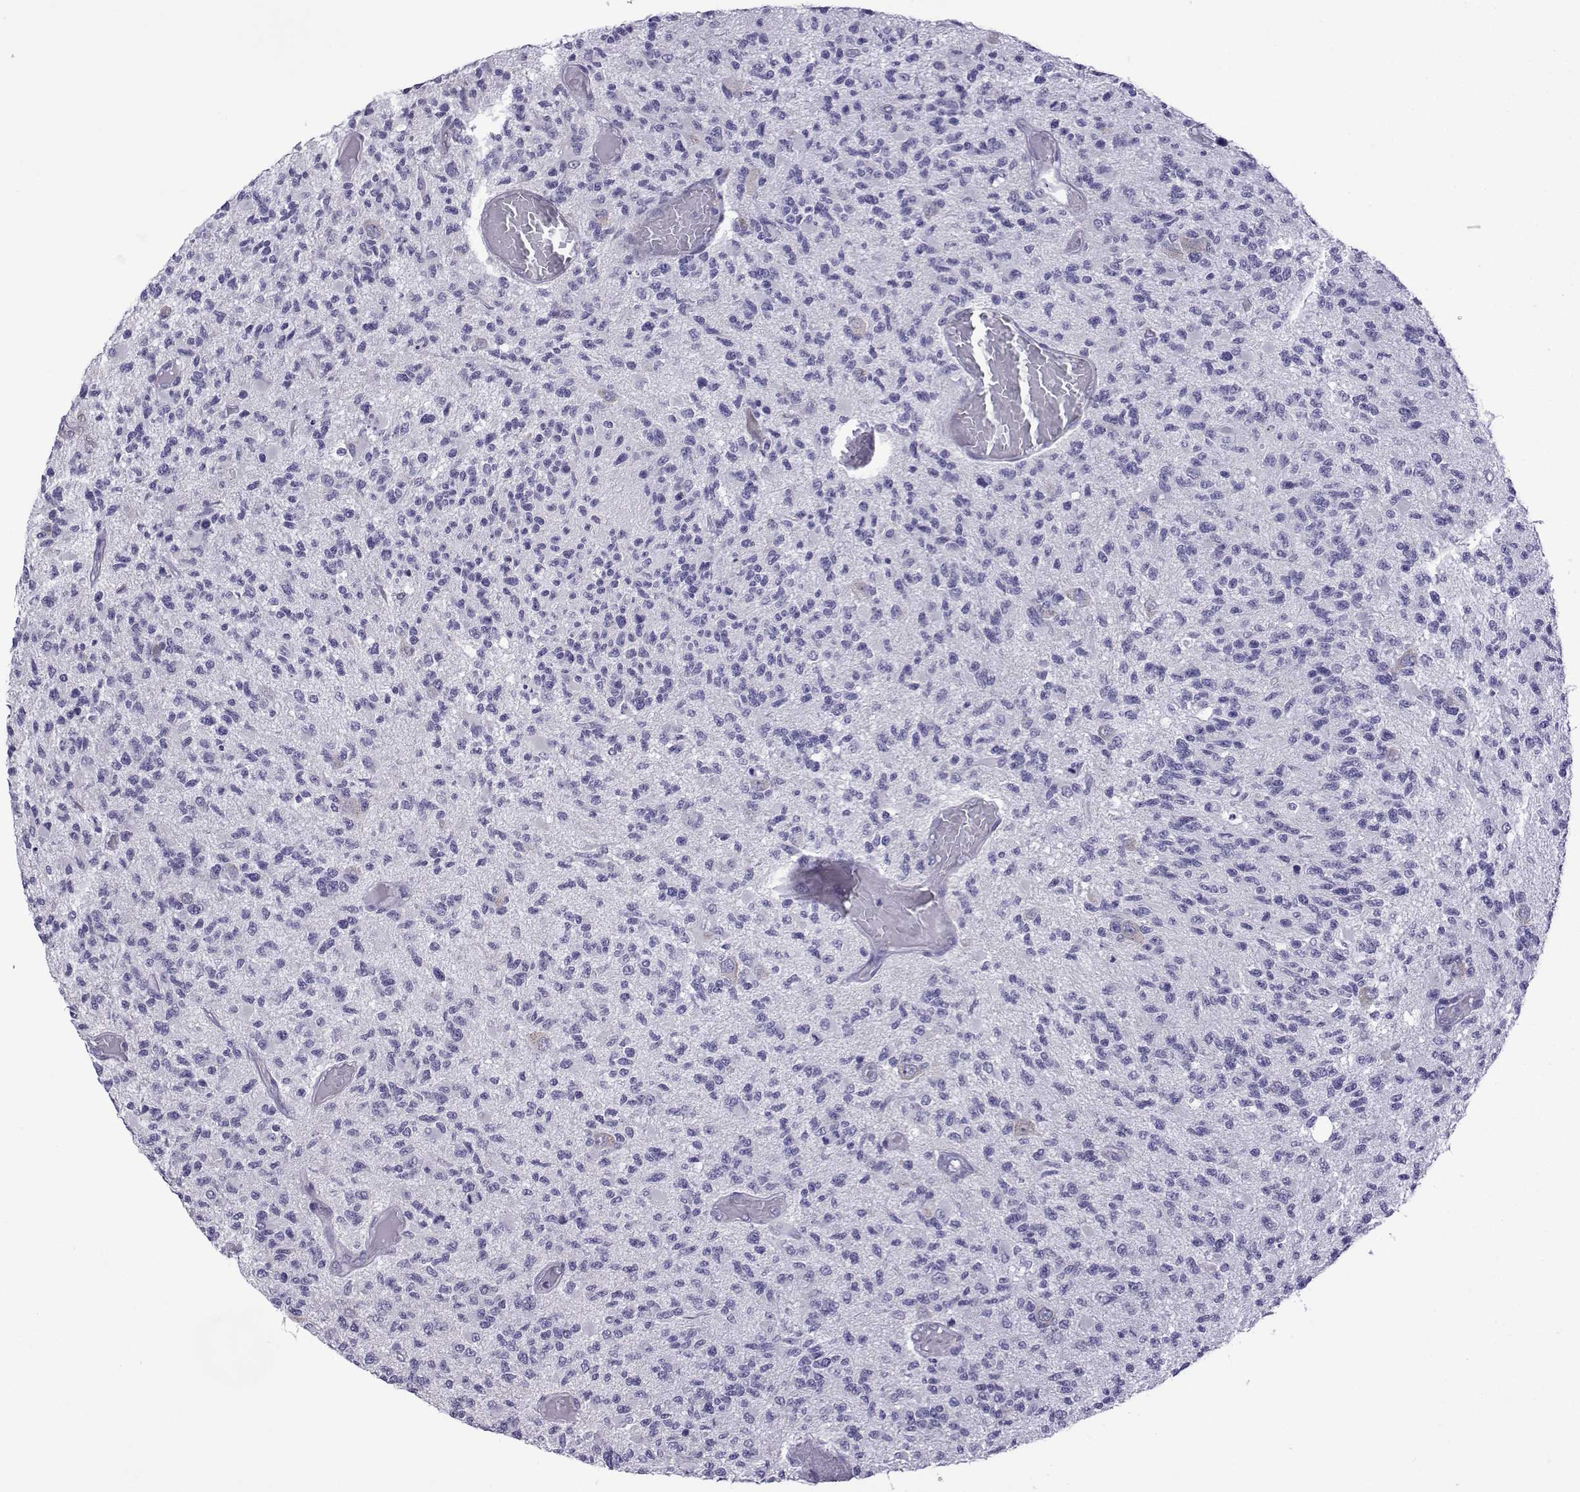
{"staining": {"intensity": "negative", "quantity": "none", "location": "none"}, "tissue": "glioma", "cell_type": "Tumor cells", "image_type": "cancer", "snomed": [{"axis": "morphology", "description": "Glioma, malignant, High grade"}, {"axis": "topography", "description": "Brain"}], "caption": "IHC image of human glioma stained for a protein (brown), which demonstrates no expression in tumor cells.", "gene": "CFAP70", "patient": {"sex": "female", "age": 63}}